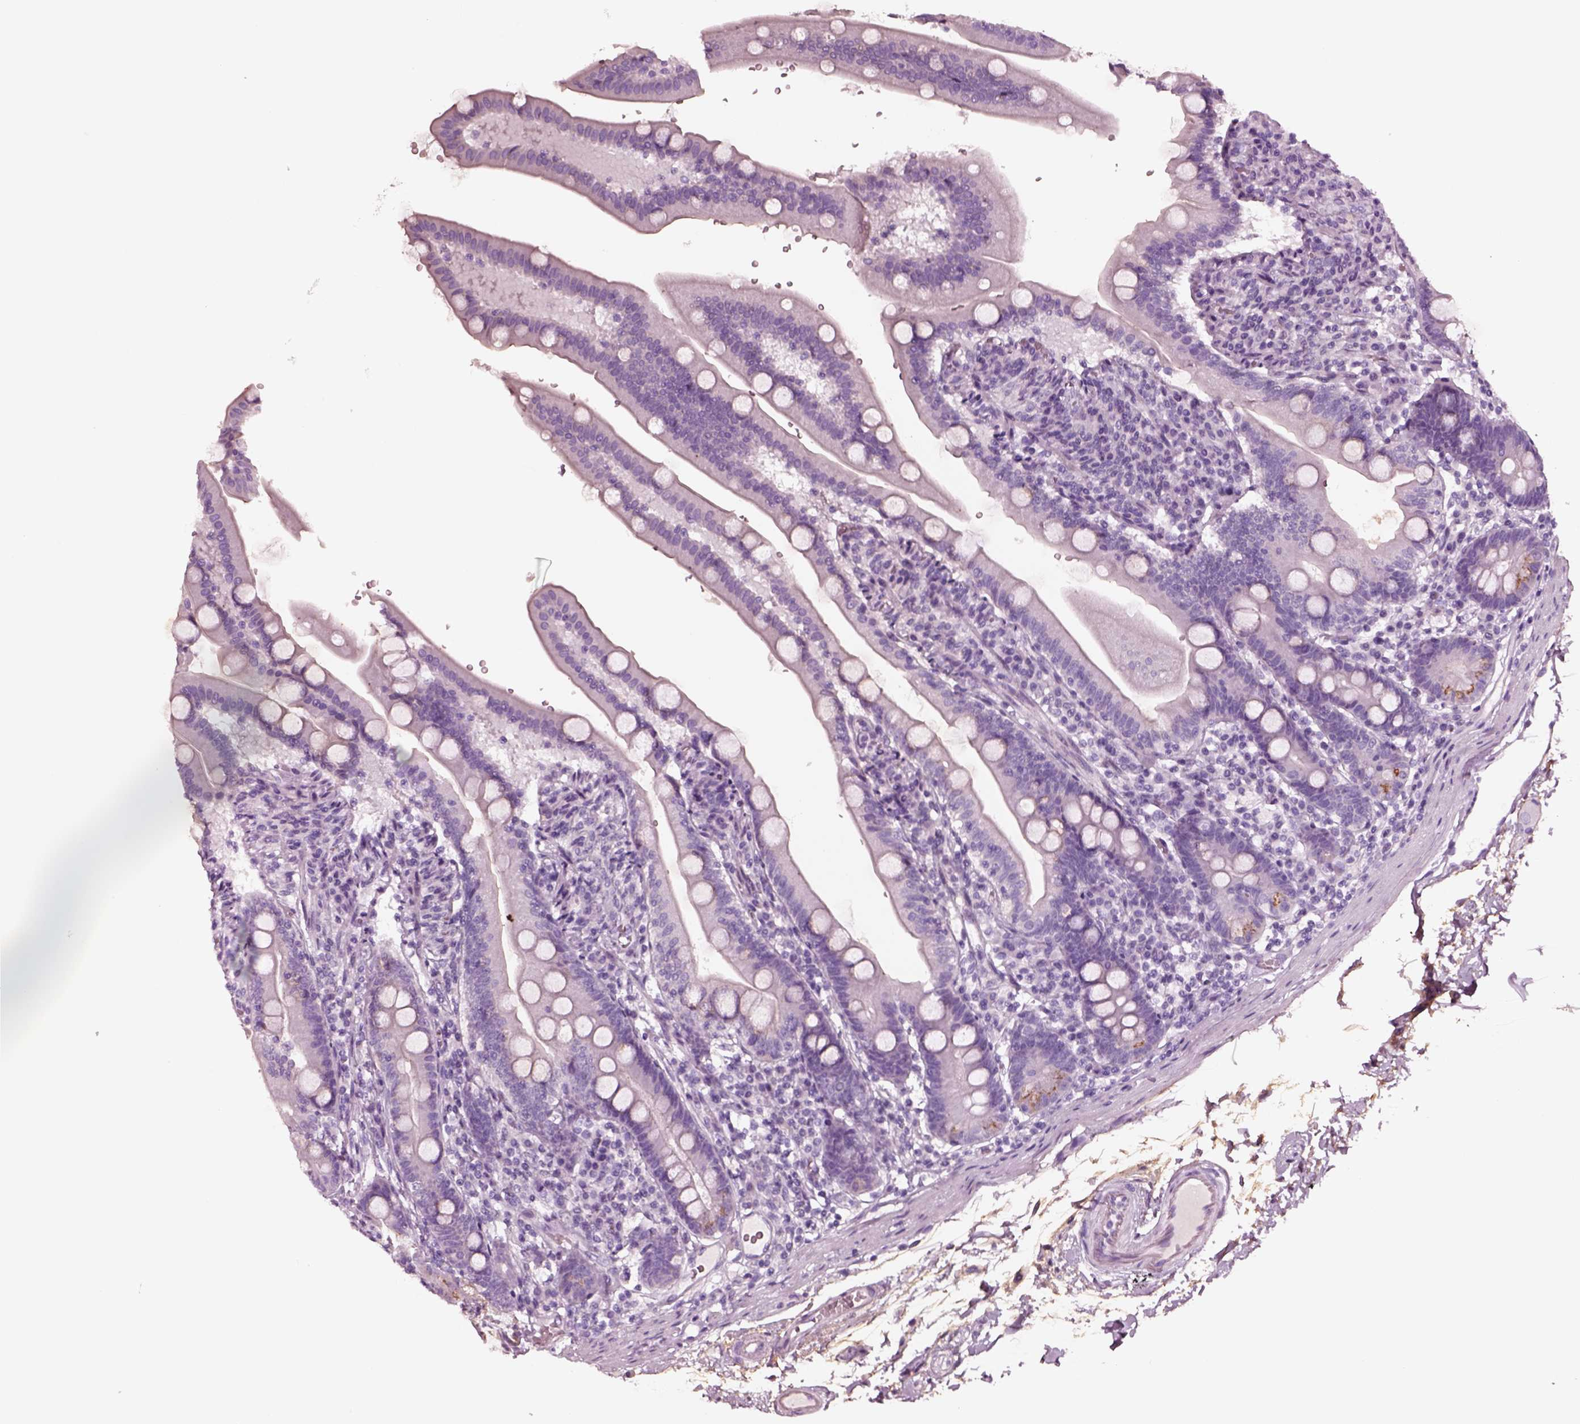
{"staining": {"intensity": "negative", "quantity": "none", "location": "none"}, "tissue": "duodenum", "cell_type": "Glandular cells", "image_type": "normal", "snomed": [{"axis": "morphology", "description": "Normal tissue, NOS"}, {"axis": "topography", "description": "Duodenum"}], "caption": "A high-resolution micrograph shows IHC staining of benign duodenum, which displays no significant staining in glandular cells.", "gene": "NMRK2", "patient": {"sex": "female", "age": 67}}